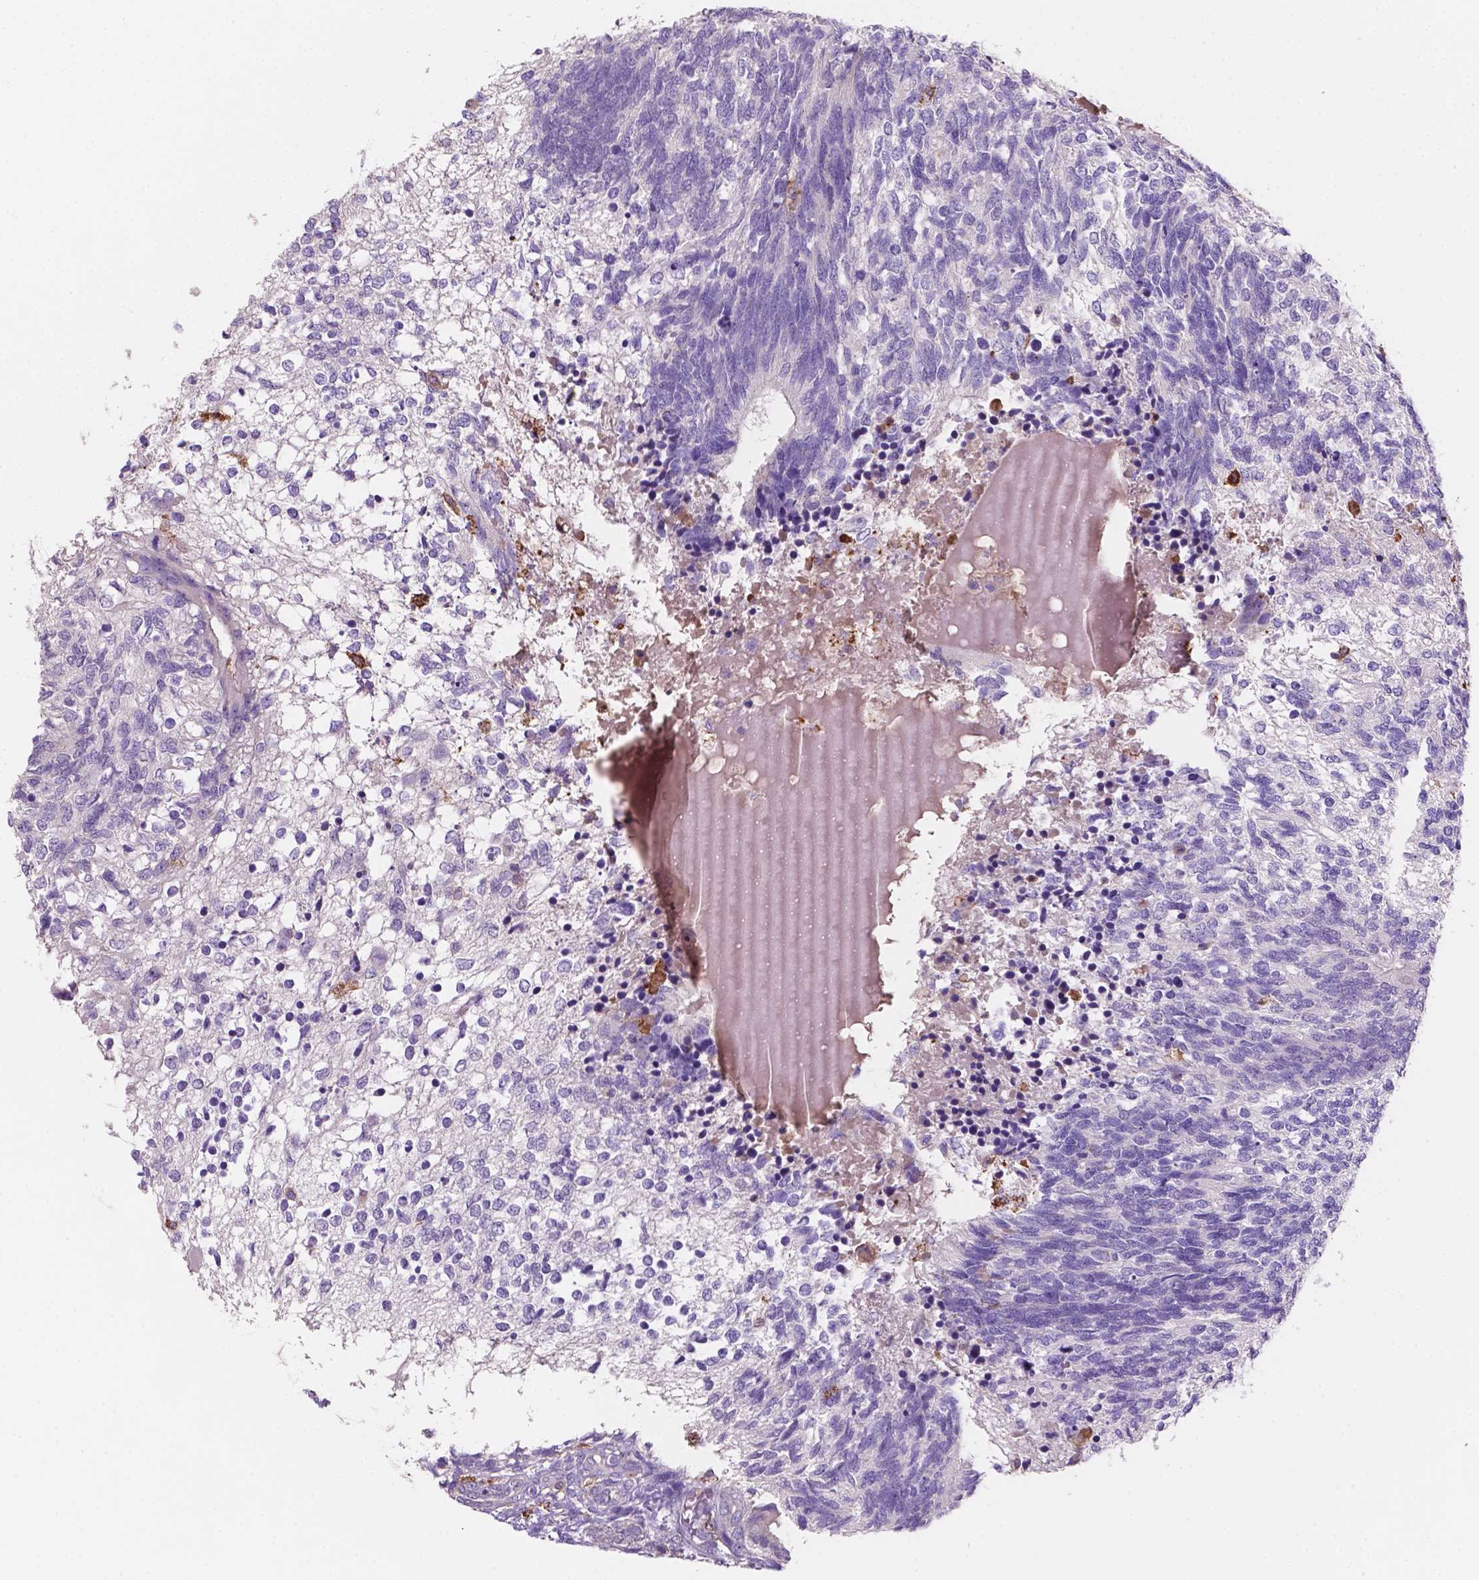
{"staining": {"intensity": "negative", "quantity": "none", "location": "none"}, "tissue": "testis cancer", "cell_type": "Tumor cells", "image_type": "cancer", "snomed": [{"axis": "morphology", "description": "Seminoma, NOS"}, {"axis": "morphology", "description": "Carcinoma, Embryonal, NOS"}, {"axis": "topography", "description": "Testis"}], "caption": "IHC photomicrograph of neoplastic tissue: human testis cancer (embryonal carcinoma) stained with DAB shows no significant protein expression in tumor cells. (DAB (3,3'-diaminobenzidine) immunohistochemistry (IHC) with hematoxylin counter stain).", "gene": "MKRN2OS", "patient": {"sex": "male", "age": 41}}